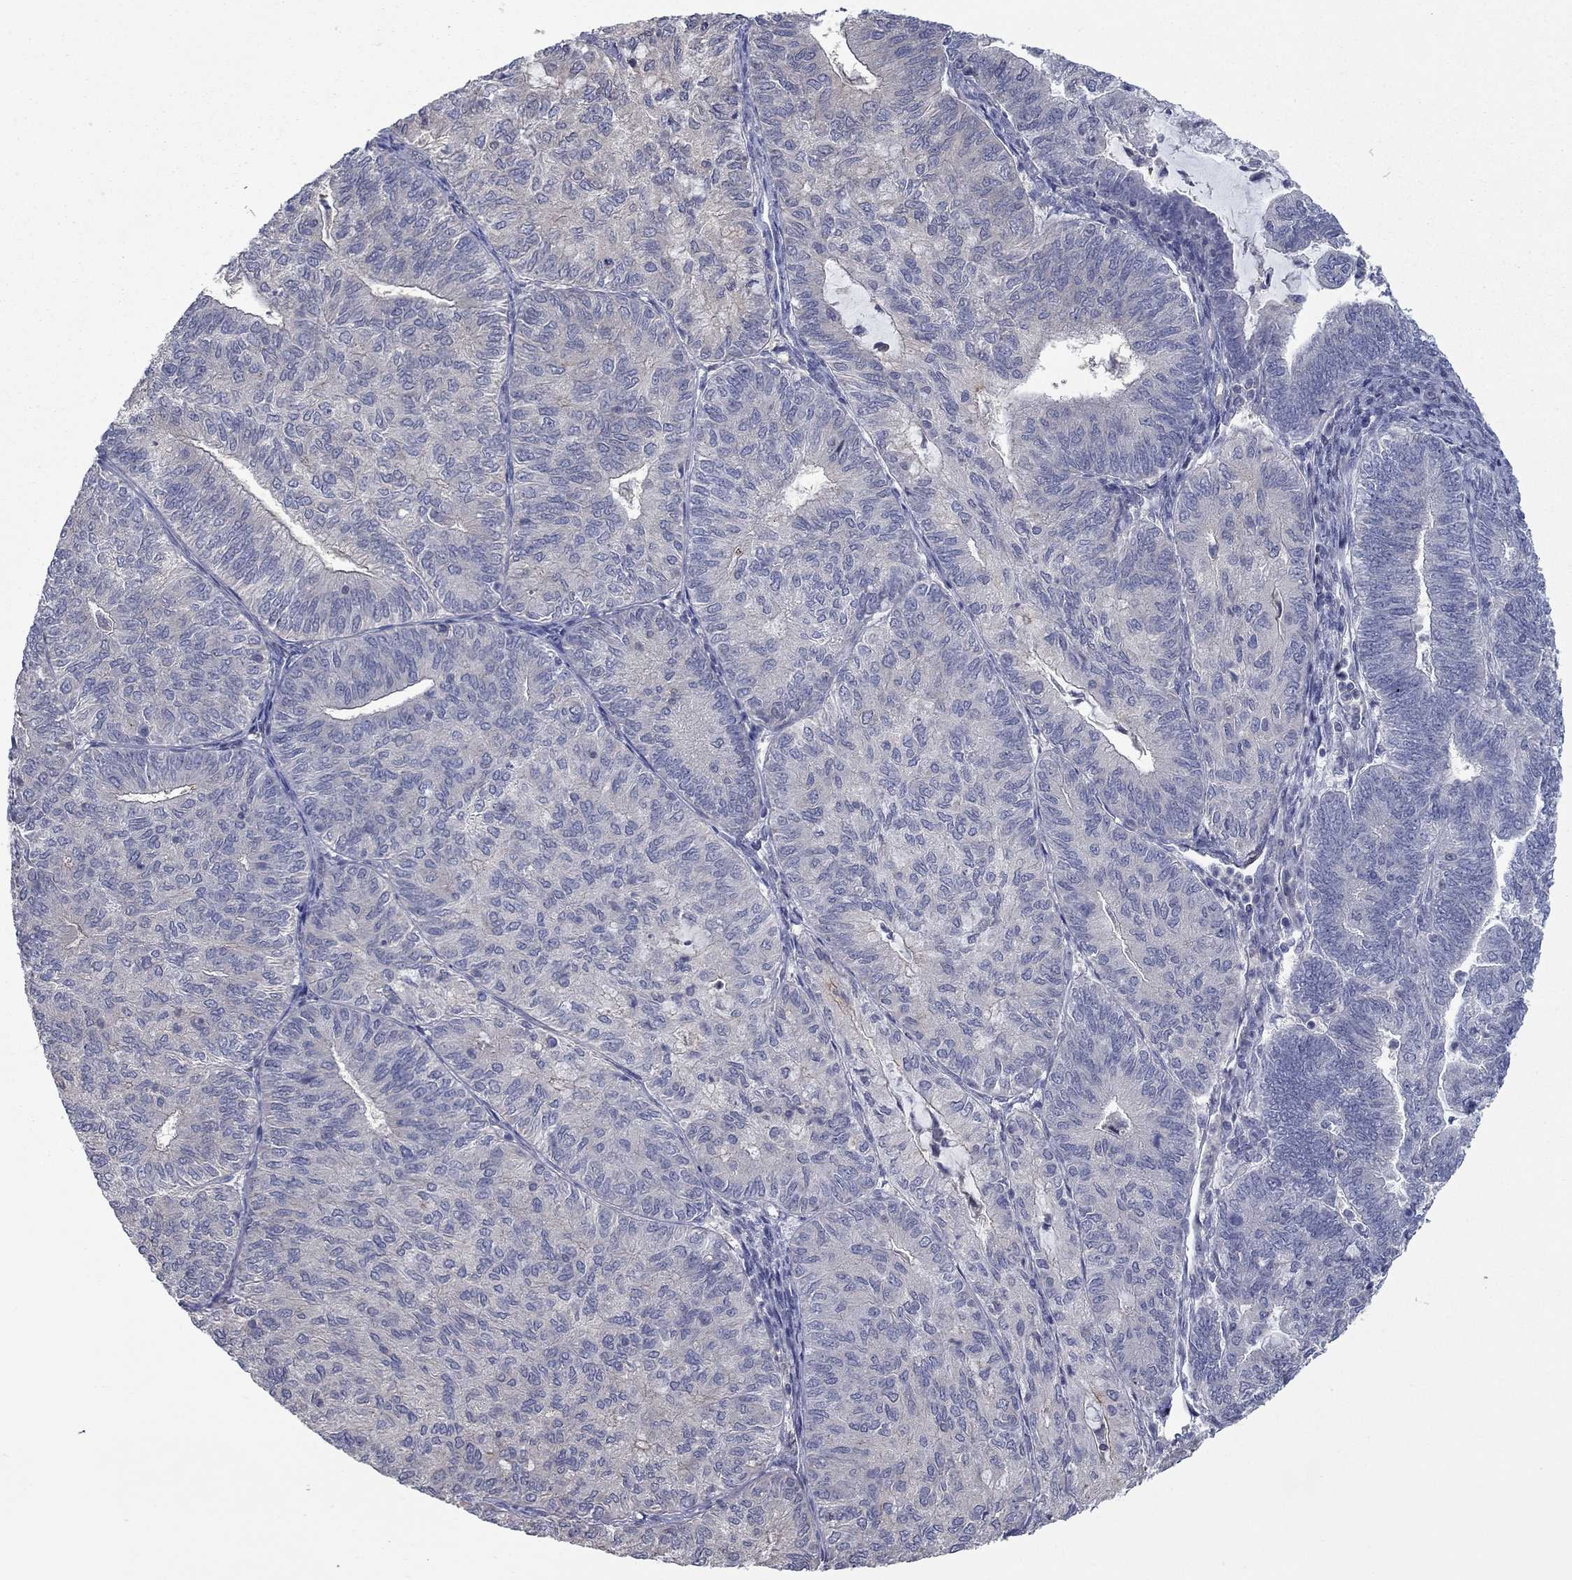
{"staining": {"intensity": "negative", "quantity": "none", "location": "none"}, "tissue": "endometrial cancer", "cell_type": "Tumor cells", "image_type": "cancer", "snomed": [{"axis": "morphology", "description": "Adenocarcinoma, NOS"}, {"axis": "topography", "description": "Endometrium"}], "caption": "Endometrial adenocarcinoma was stained to show a protein in brown. There is no significant positivity in tumor cells. (DAB (3,3'-diaminobenzidine) IHC with hematoxylin counter stain).", "gene": "DUSP7", "patient": {"sex": "female", "age": 82}}